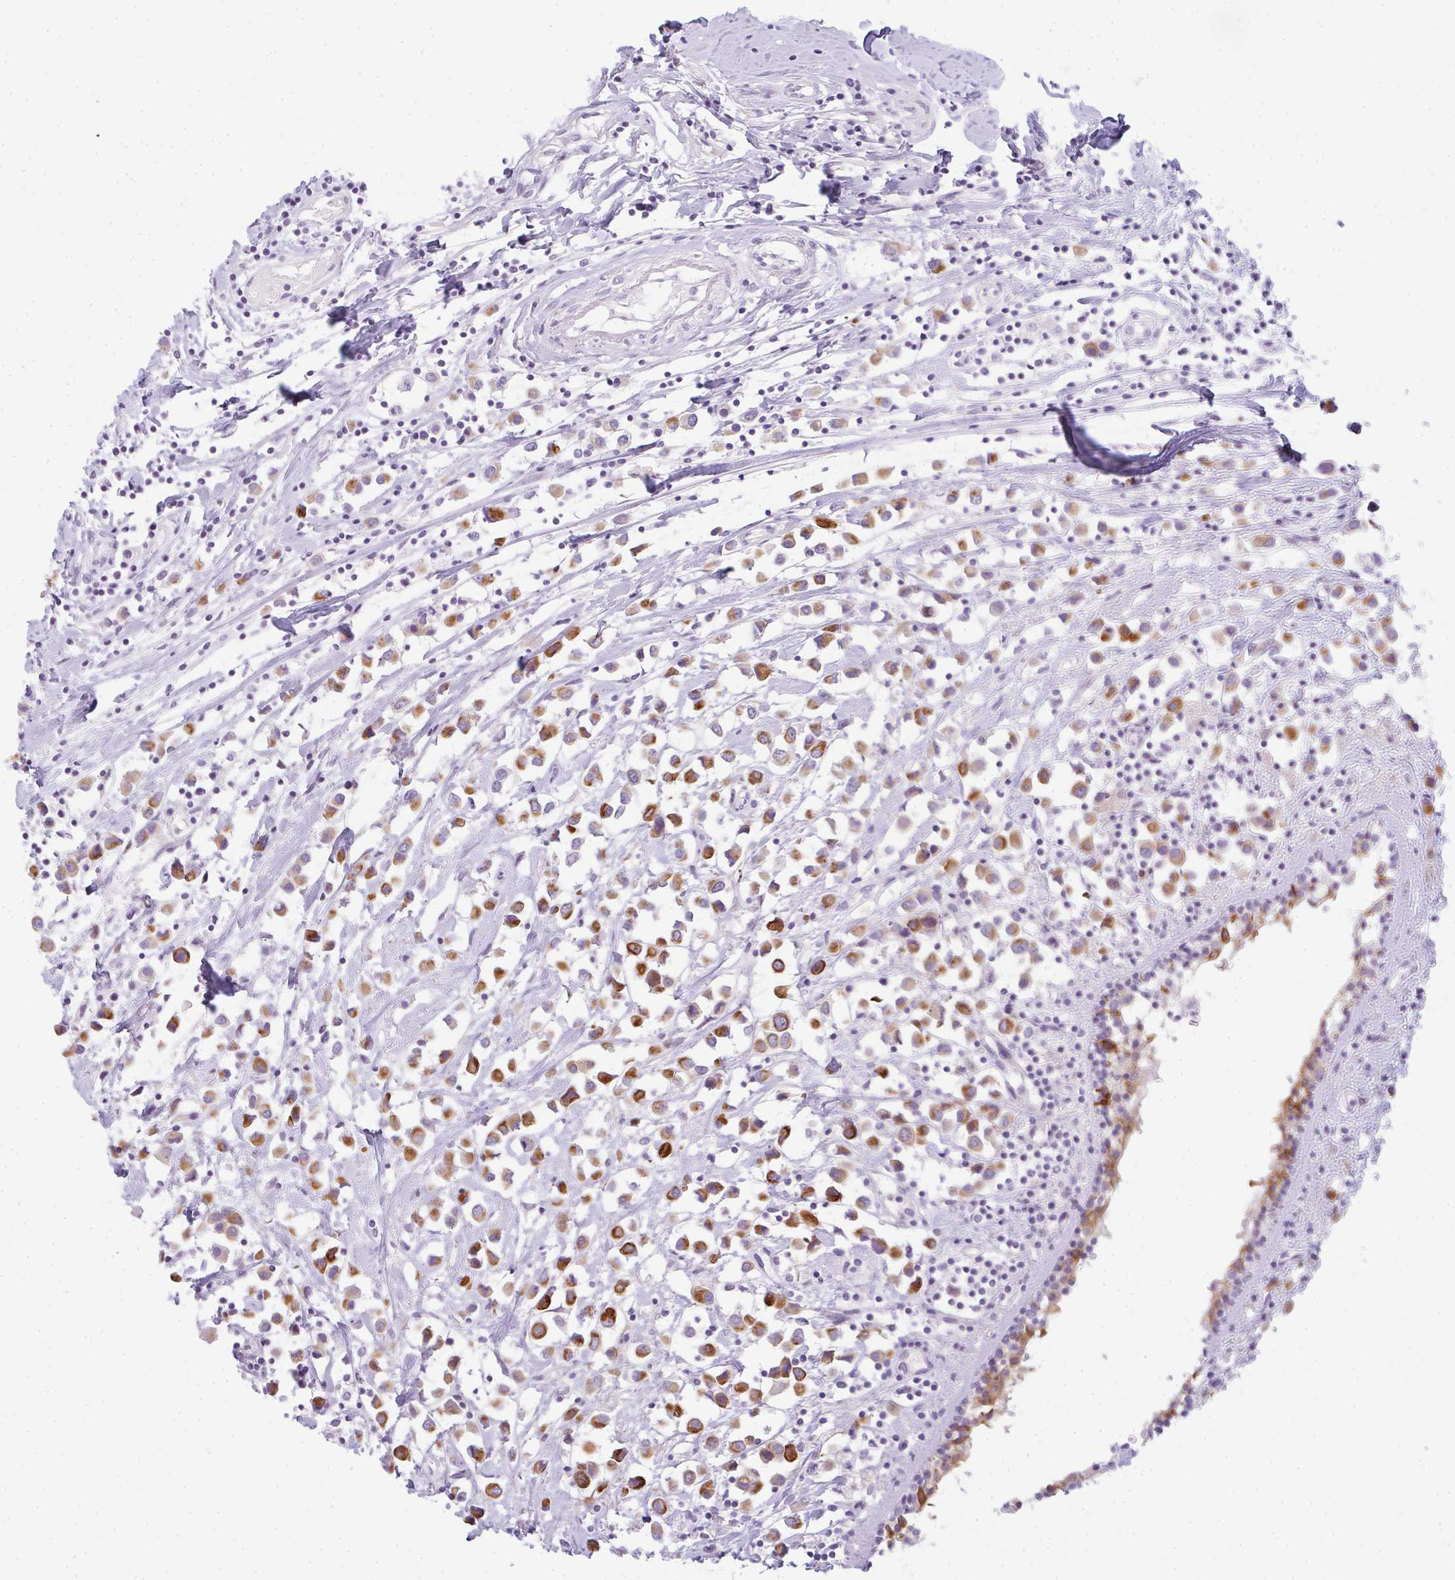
{"staining": {"intensity": "strong", "quantity": "25%-75%", "location": "cytoplasmic/membranous"}, "tissue": "breast cancer", "cell_type": "Tumor cells", "image_type": "cancer", "snomed": [{"axis": "morphology", "description": "Duct carcinoma"}, {"axis": "topography", "description": "Breast"}], "caption": "The immunohistochemical stain highlights strong cytoplasmic/membranous positivity in tumor cells of breast cancer tissue.", "gene": "SIRPB2", "patient": {"sex": "female", "age": 61}}